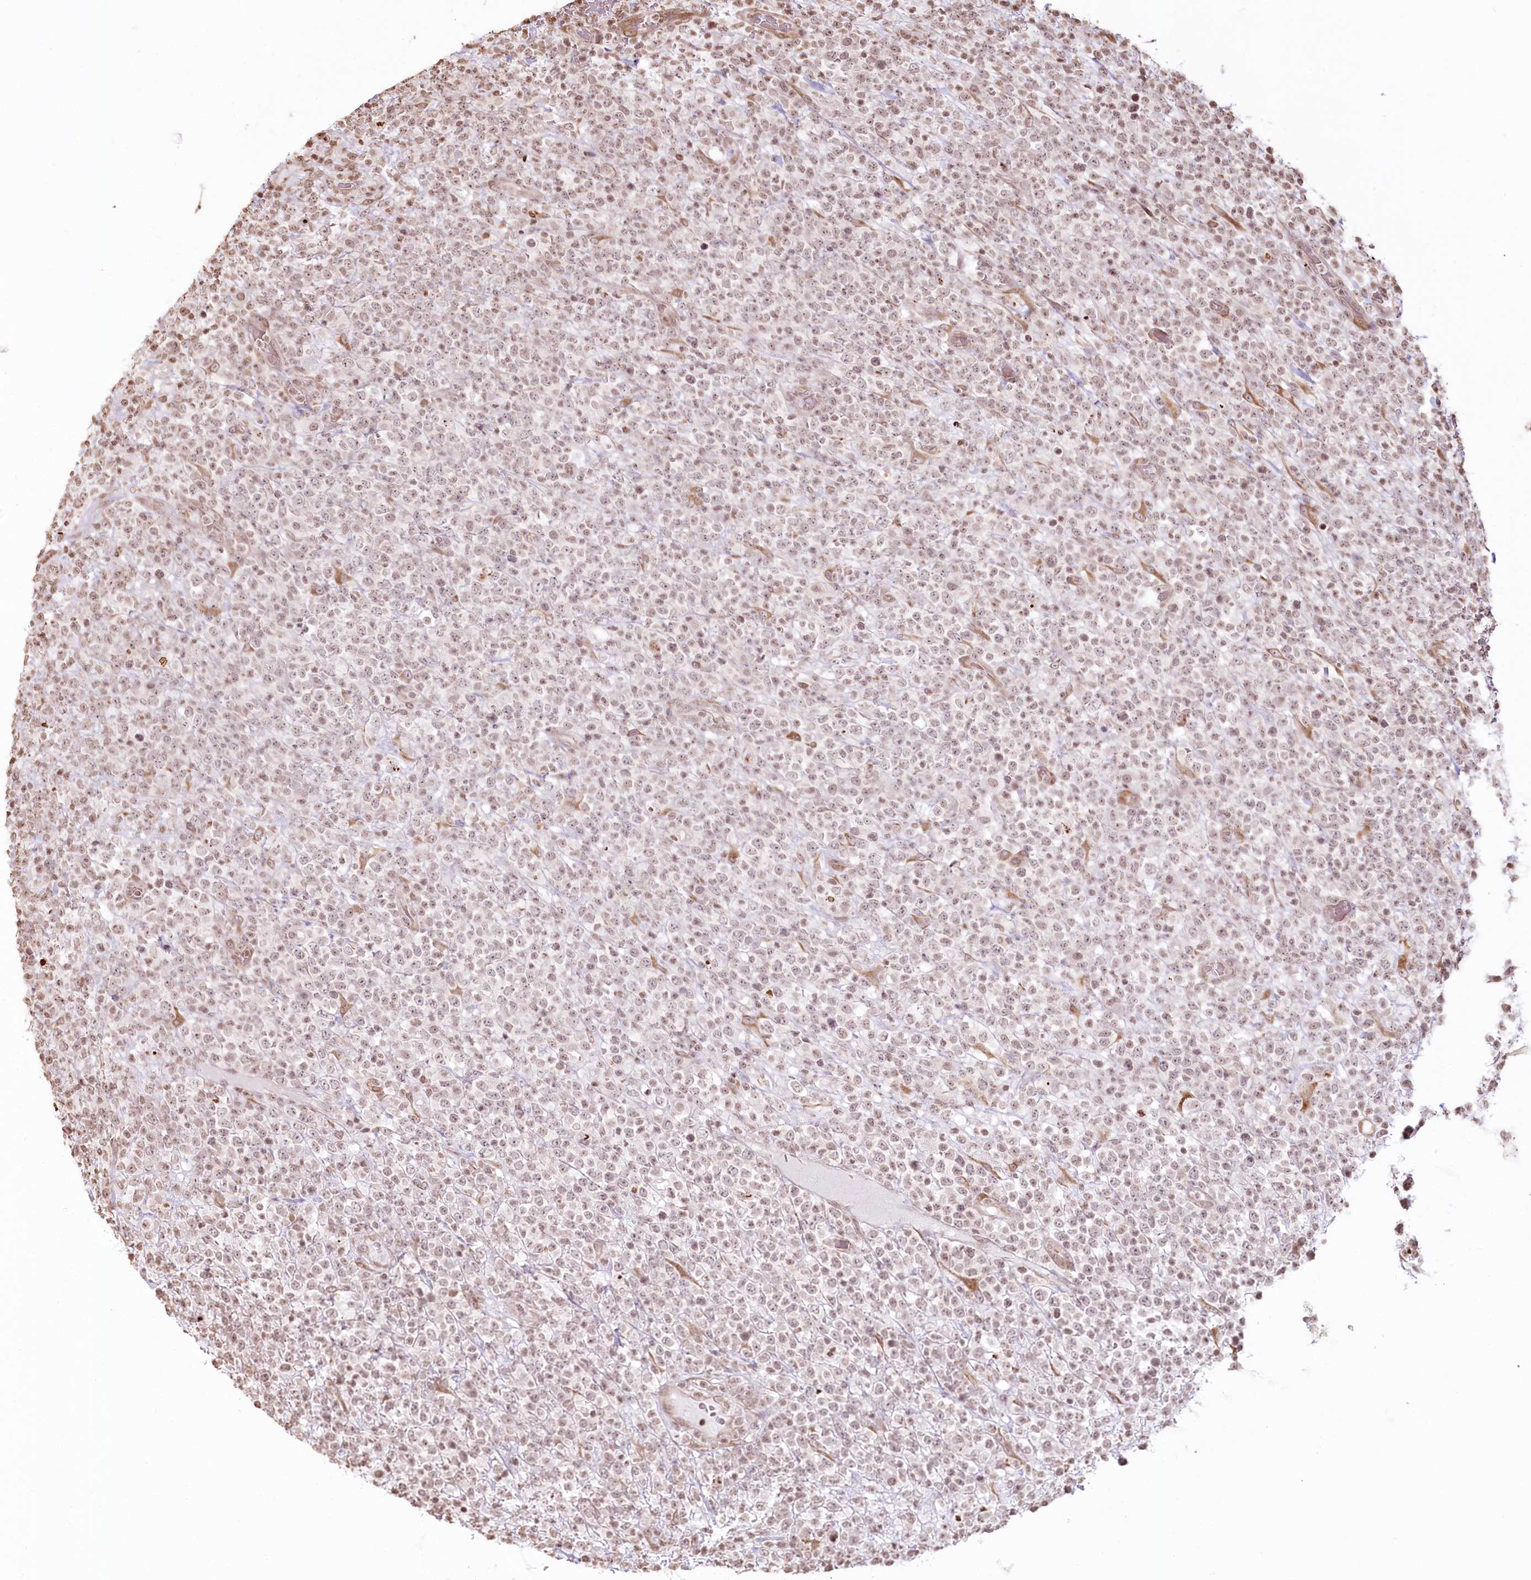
{"staining": {"intensity": "weak", "quantity": ">75%", "location": "nuclear"}, "tissue": "lymphoma", "cell_type": "Tumor cells", "image_type": "cancer", "snomed": [{"axis": "morphology", "description": "Malignant lymphoma, non-Hodgkin's type, High grade"}, {"axis": "topography", "description": "Colon"}], "caption": "This is an image of IHC staining of malignant lymphoma, non-Hodgkin's type (high-grade), which shows weak expression in the nuclear of tumor cells.", "gene": "FAM13A", "patient": {"sex": "female", "age": 53}}